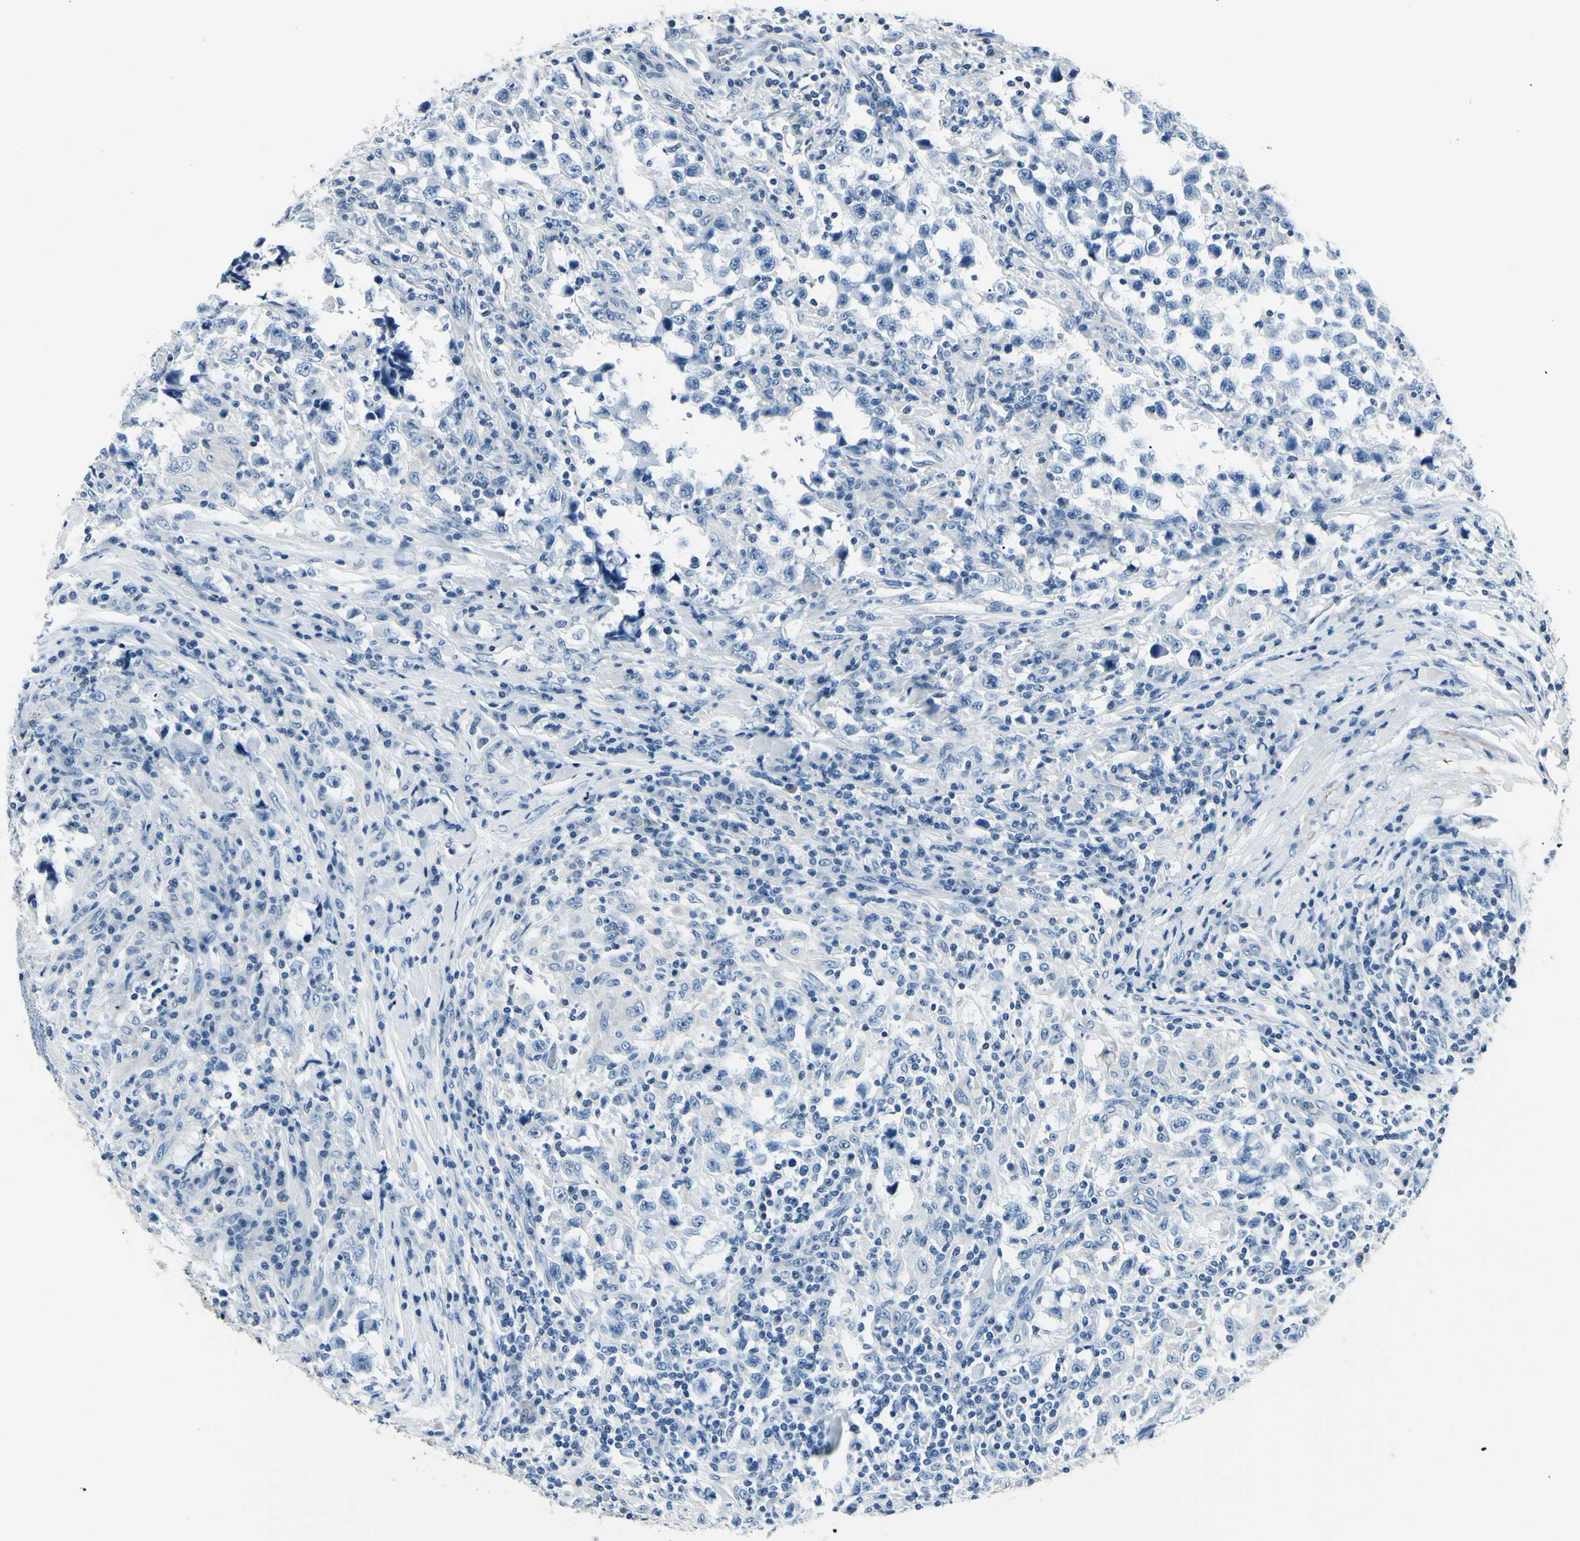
{"staining": {"intensity": "negative", "quantity": "none", "location": "none"}, "tissue": "testis cancer", "cell_type": "Tumor cells", "image_type": "cancer", "snomed": [{"axis": "morphology", "description": "Carcinoma, Embryonal, NOS"}, {"axis": "topography", "description": "Testis"}], "caption": "The photomicrograph demonstrates no staining of tumor cells in testis embryonal carcinoma.", "gene": "CDH15", "patient": {"sex": "male", "age": 21}}